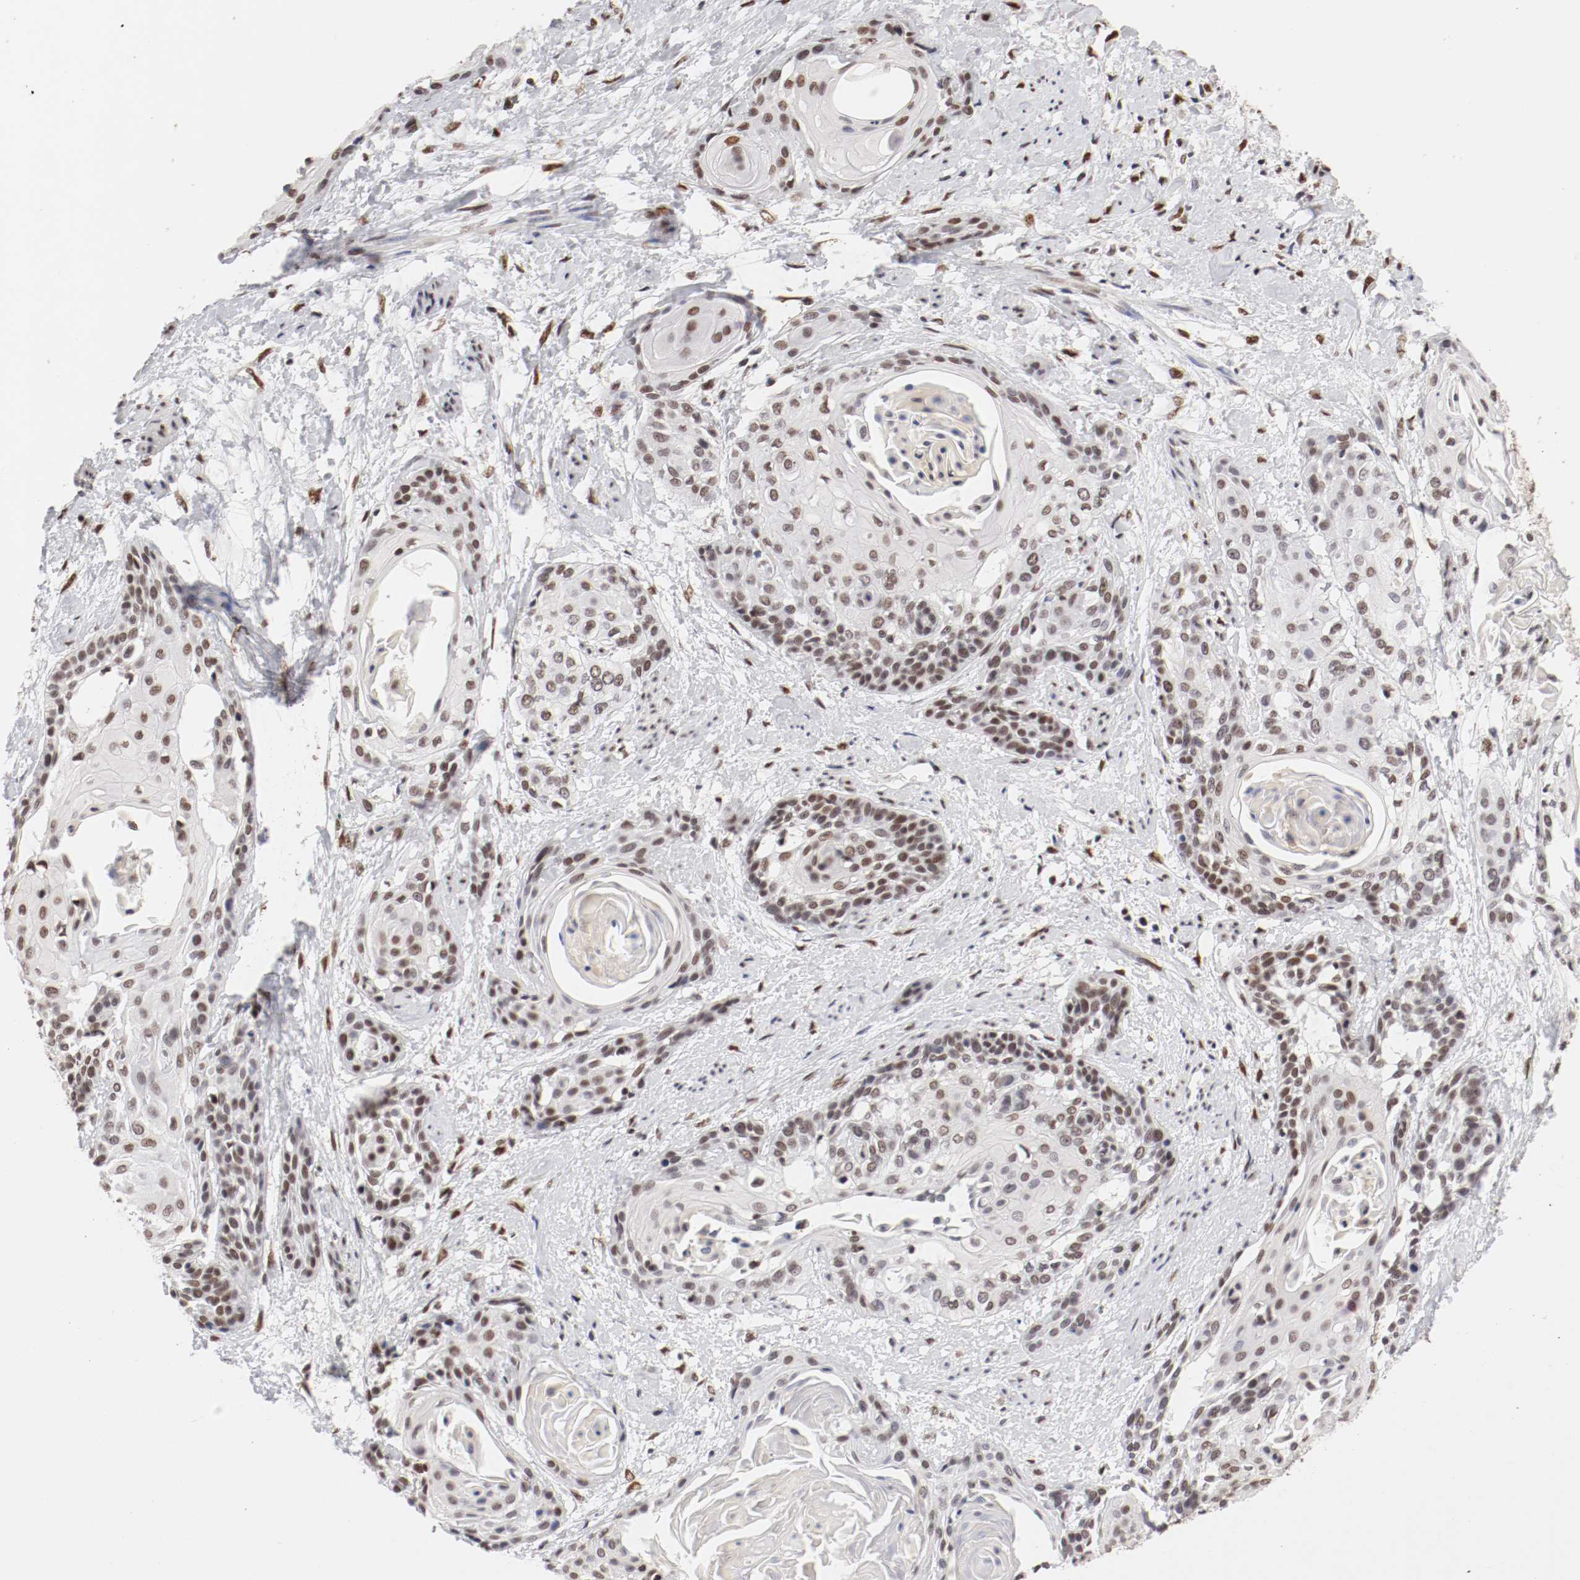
{"staining": {"intensity": "moderate", "quantity": ">75%", "location": "nuclear"}, "tissue": "cervical cancer", "cell_type": "Tumor cells", "image_type": "cancer", "snomed": [{"axis": "morphology", "description": "Squamous cell carcinoma, NOS"}, {"axis": "topography", "description": "Cervix"}], "caption": "Protein analysis of cervical cancer (squamous cell carcinoma) tissue shows moderate nuclear positivity in approximately >75% of tumor cells.", "gene": "TP53BP1", "patient": {"sex": "female", "age": 57}}